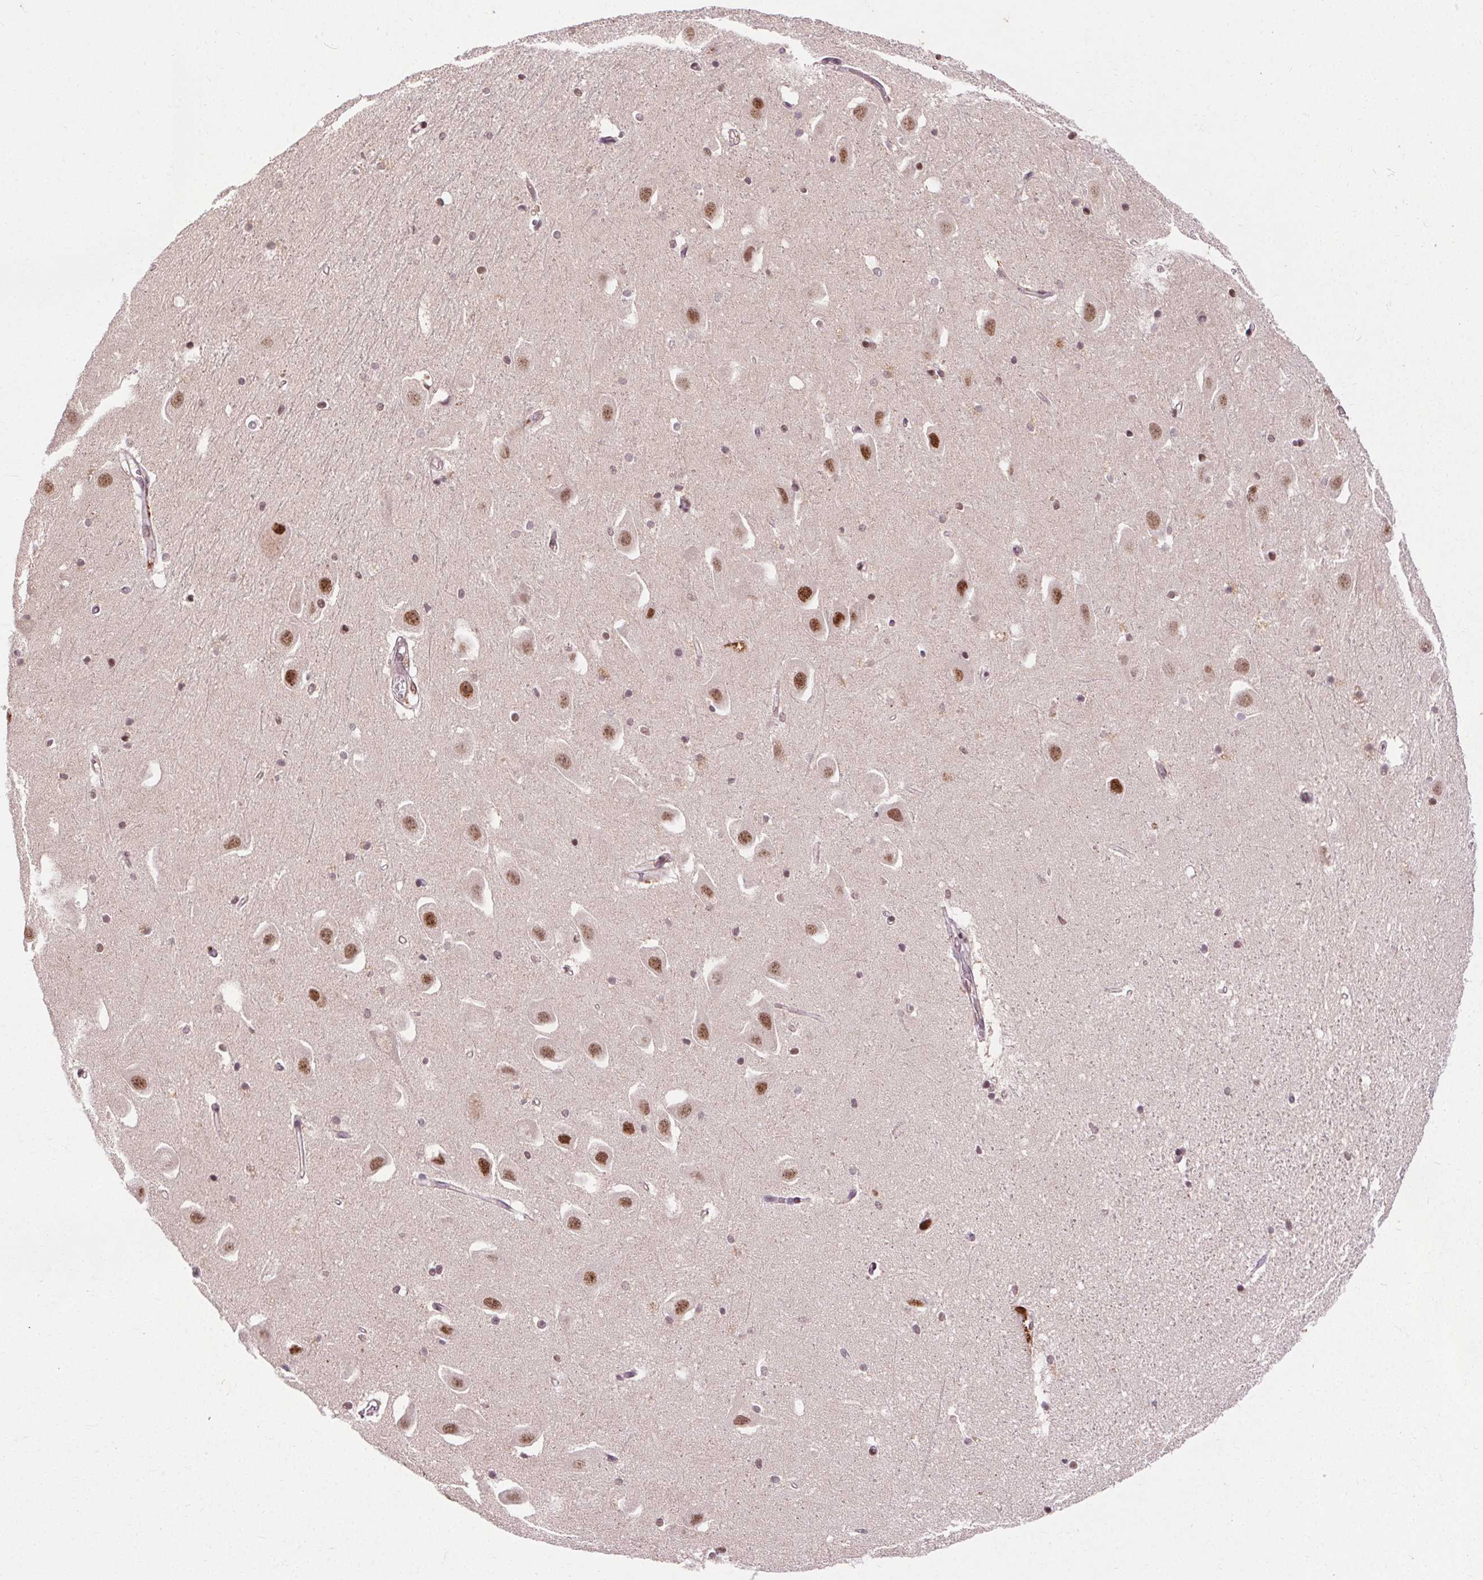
{"staining": {"intensity": "strong", "quantity": "<25%", "location": "nuclear"}, "tissue": "hippocampus", "cell_type": "Glial cells", "image_type": "normal", "snomed": [{"axis": "morphology", "description": "Normal tissue, NOS"}, {"axis": "topography", "description": "Hippocampus"}], "caption": "Strong nuclear expression is appreciated in approximately <25% of glial cells in normal hippocampus.", "gene": "MED6", "patient": {"sex": "male", "age": 63}}